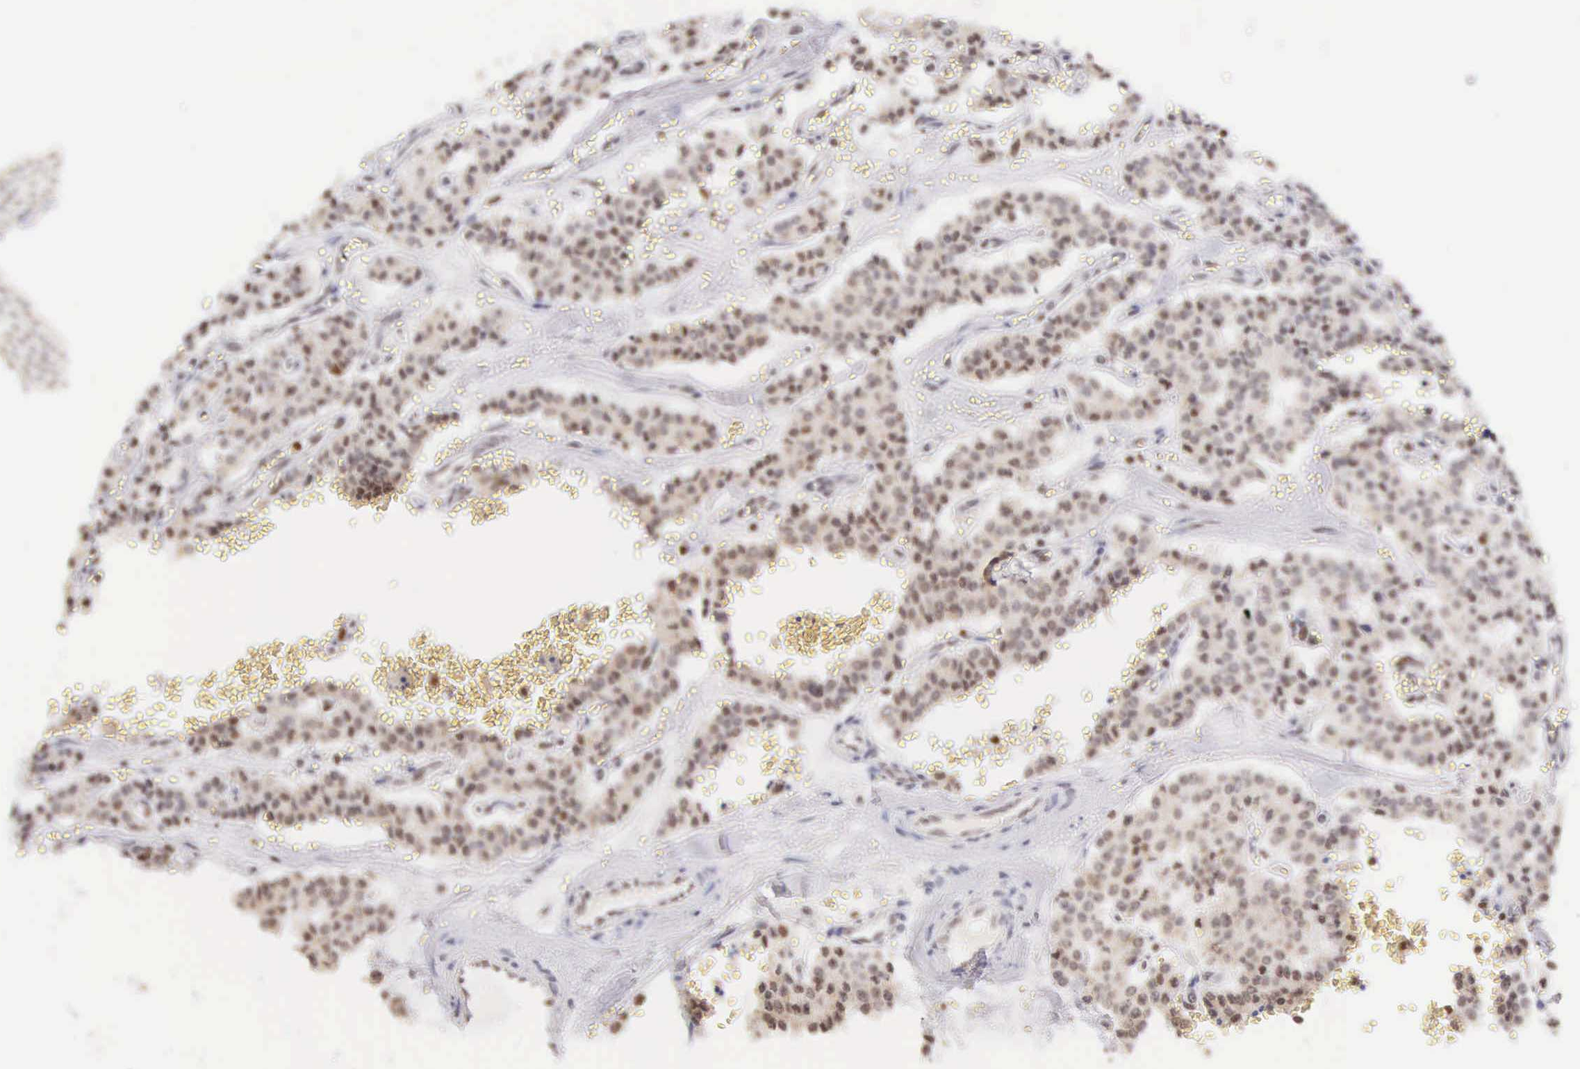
{"staining": {"intensity": "moderate", "quantity": ">75%", "location": "nuclear"}, "tissue": "carcinoid", "cell_type": "Tumor cells", "image_type": "cancer", "snomed": [{"axis": "morphology", "description": "Carcinoid, malignant, NOS"}, {"axis": "topography", "description": "Bronchus"}], "caption": "A histopathology image of human carcinoid stained for a protein shows moderate nuclear brown staining in tumor cells.", "gene": "VRK1", "patient": {"sex": "male", "age": 55}}